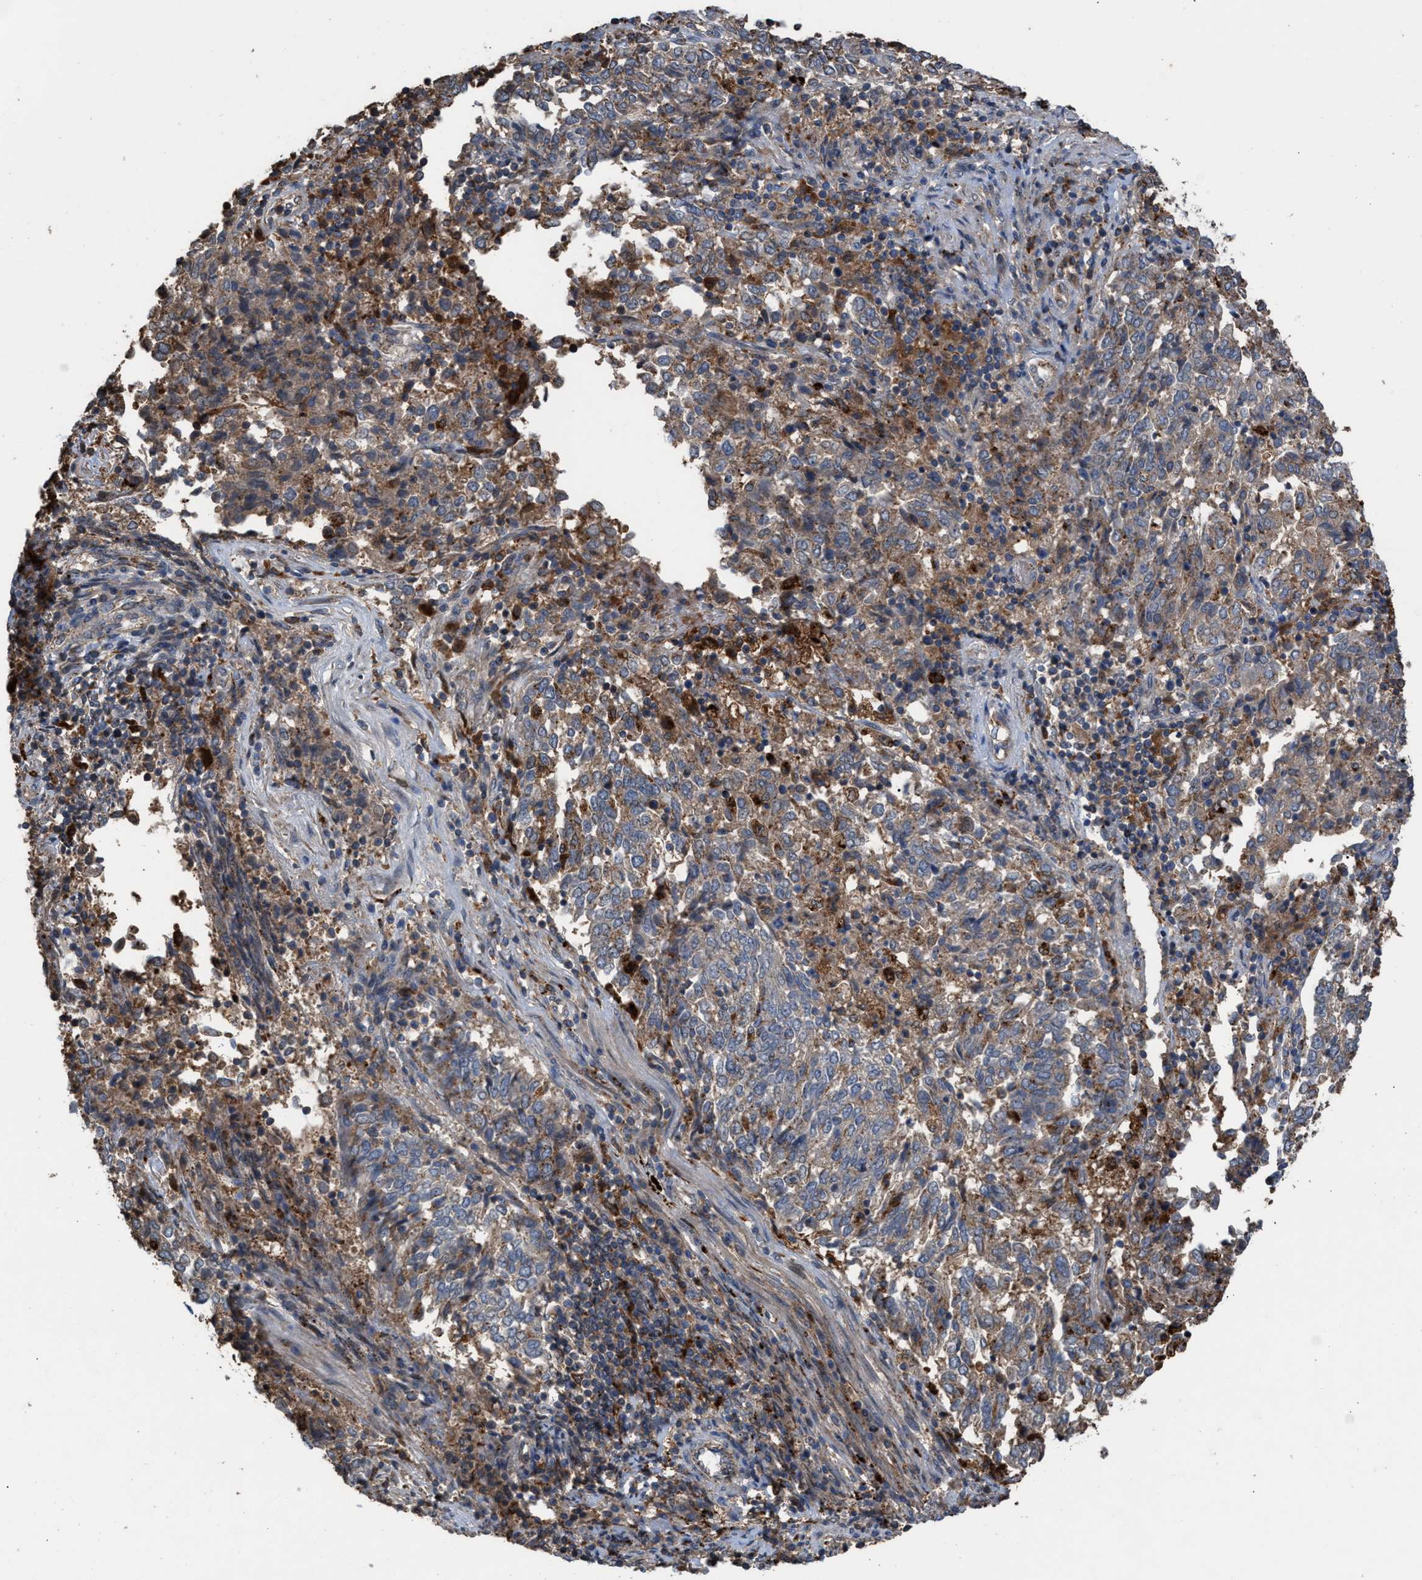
{"staining": {"intensity": "moderate", "quantity": ">75%", "location": "cytoplasmic/membranous"}, "tissue": "endometrial cancer", "cell_type": "Tumor cells", "image_type": "cancer", "snomed": [{"axis": "morphology", "description": "Adenocarcinoma, NOS"}, {"axis": "topography", "description": "Endometrium"}], "caption": "Tumor cells show medium levels of moderate cytoplasmic/membranous positivity in approximately >75% of cells in endometrial adenocarcinoma.", "gene": "ELMO3", "patient": {"sex": "female", "age": 80}}